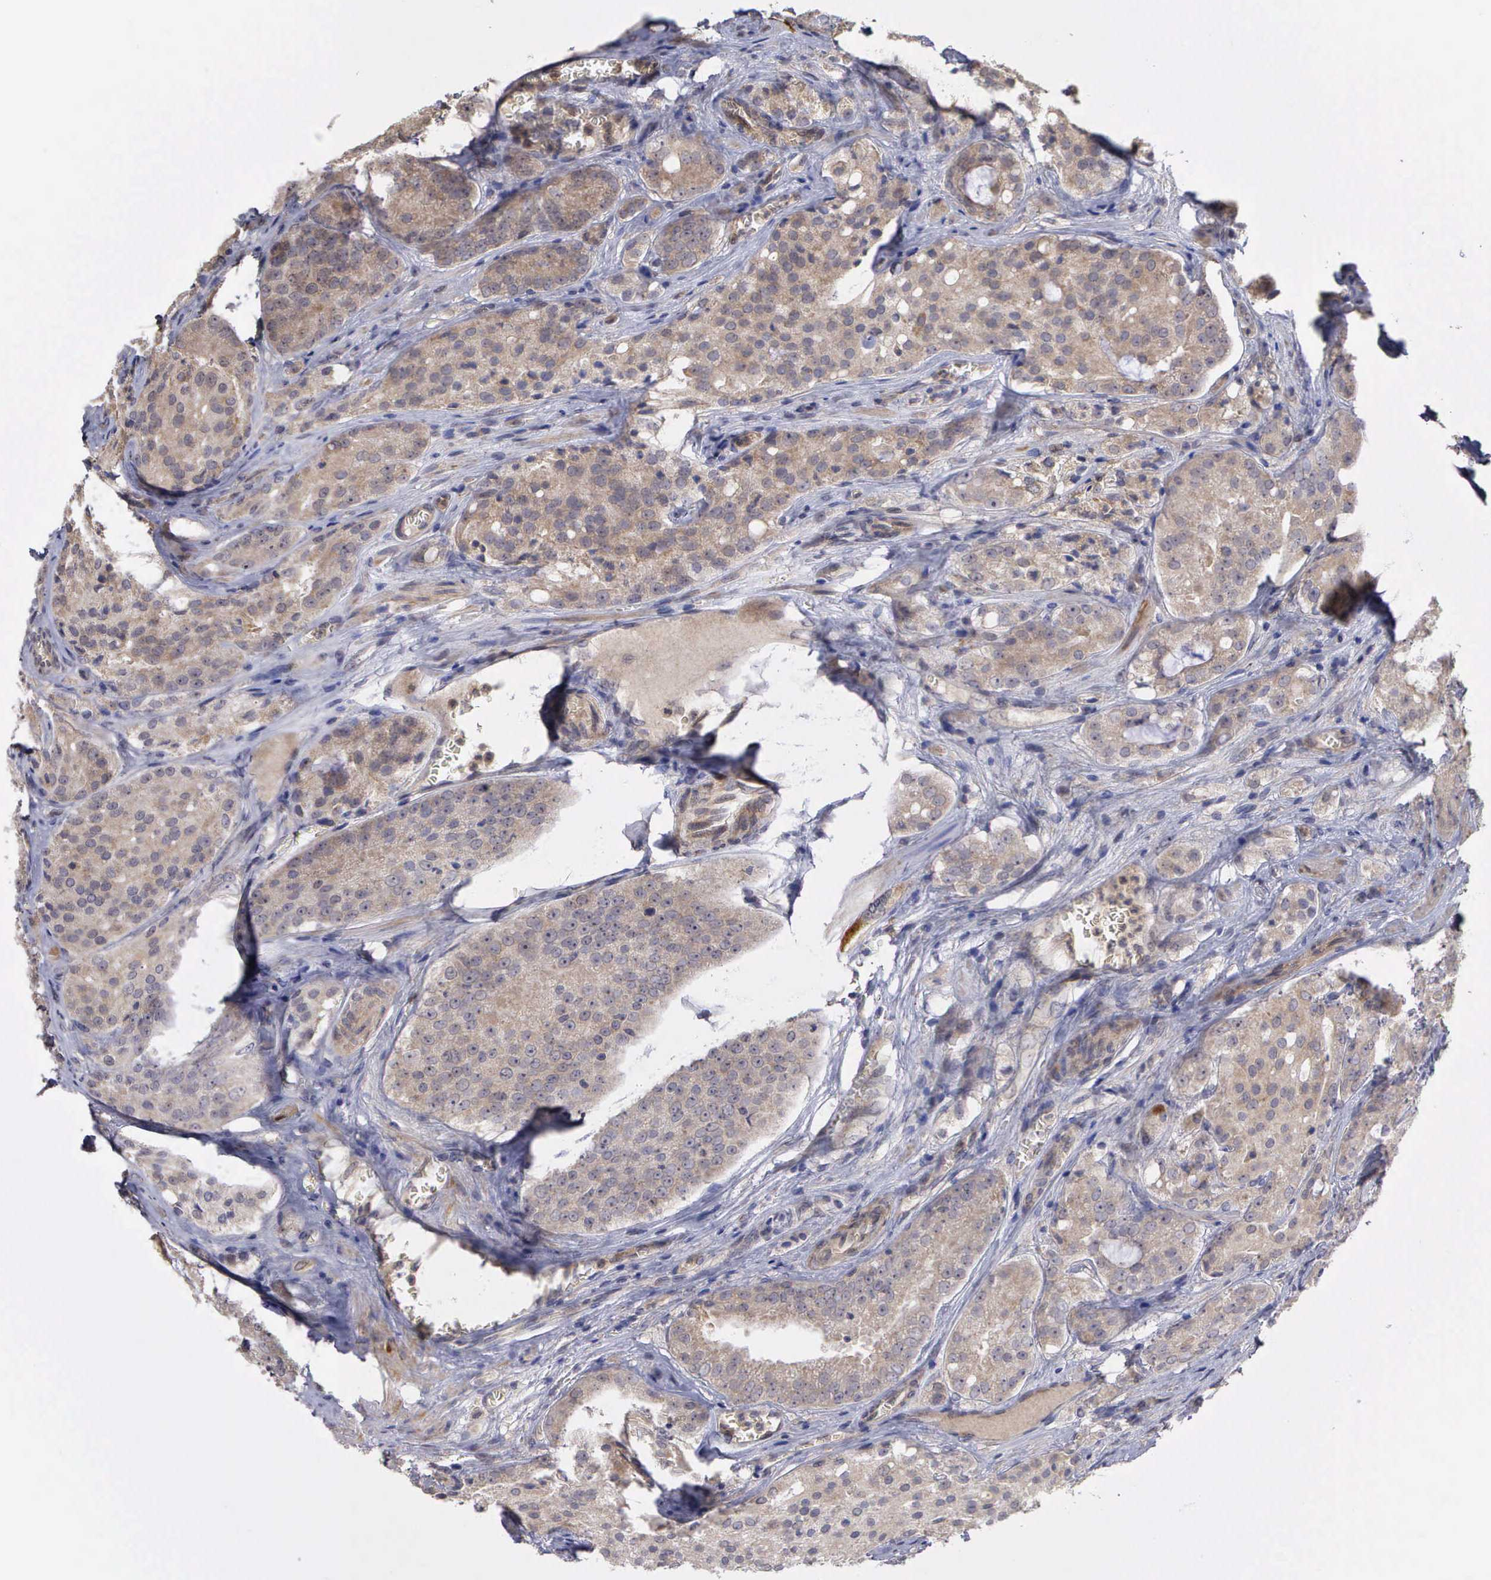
{"staining": {"intensity": "weak", "quantity": ">75%", "location": "cytoplasmic/membranous"}, "tissue": "prostate cancer", "cell_type": "Tumor cells", "image_type": "cancer", "snomed": [{"axis": "morphology", "description": "Adenocarcinoma, Medium grade"}, {"axis": "topography", "description": "Prostate"}], "caption": "This is a histology image of immunohistochemistry staining of prostate cancer, which shows weak expression in the cytoplasmic/membranous of tumor cells.", "gene": "DNAJB7", "patient": {"sex": "male", "age": 60}}